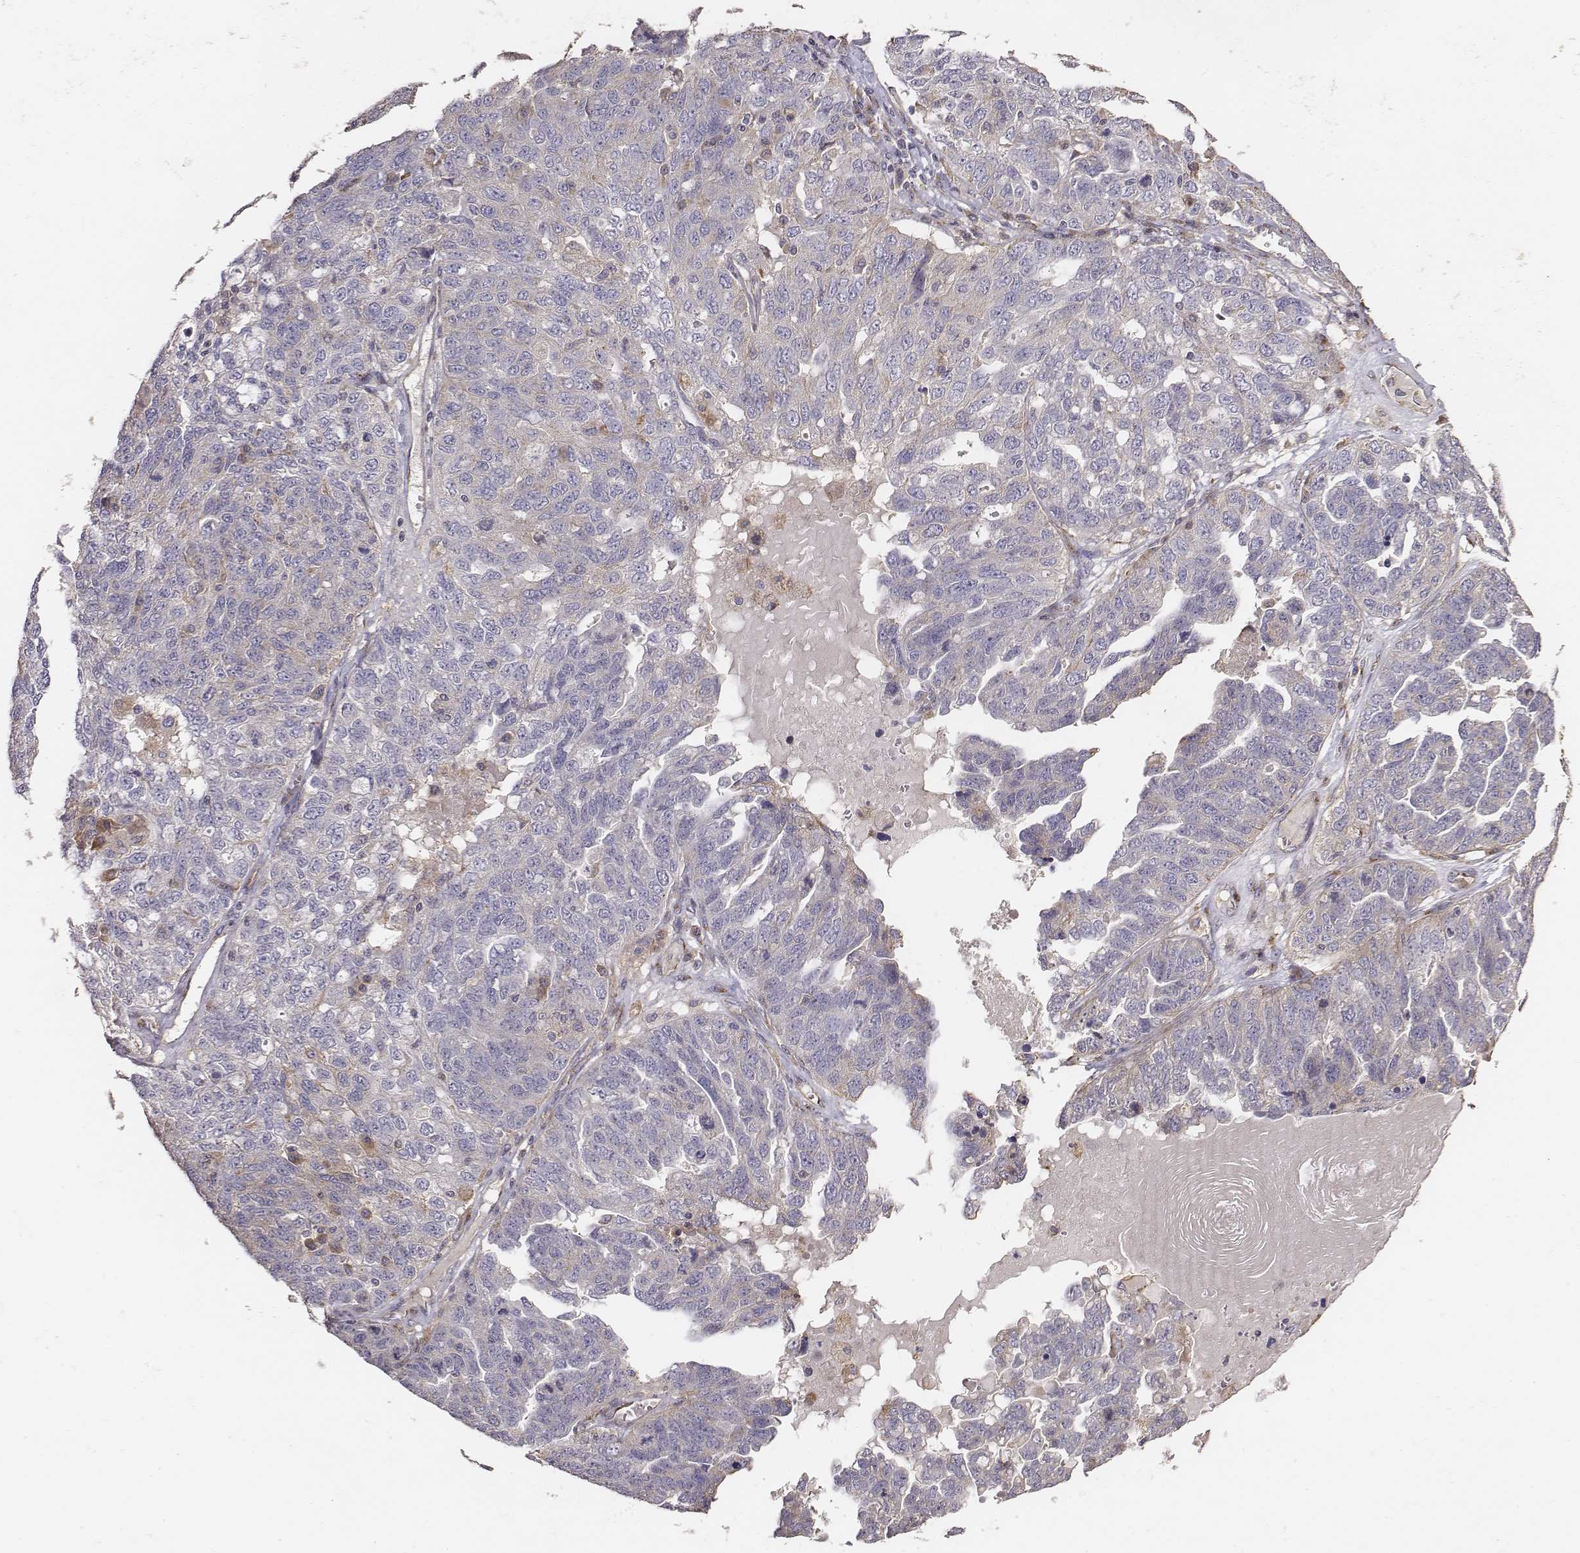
{"staining": {"intensity": "weak", "quantity": ">75%", "location": "cytoplasmic/membranous"}, "tissue": "ovarian cancer", "cell_type": "Tumor cells", "image_type": "cancer", "snomed": [{"axis": "morphology", "description": "Cystadenocarcinoma, serous, NOS"}, {"axis": "topography", "description": "Ovary"}], "caption": "An immunohistochemistry image of neoplastic tissue is shown. Protein staining in brown shows weak cytoplasmic/membranous positivity in ovarian cancer (serous cystadenocarcinoma) within tumor cells.", "gene": "AP1B1", "patient": {"sex": "female", "age": 71}}